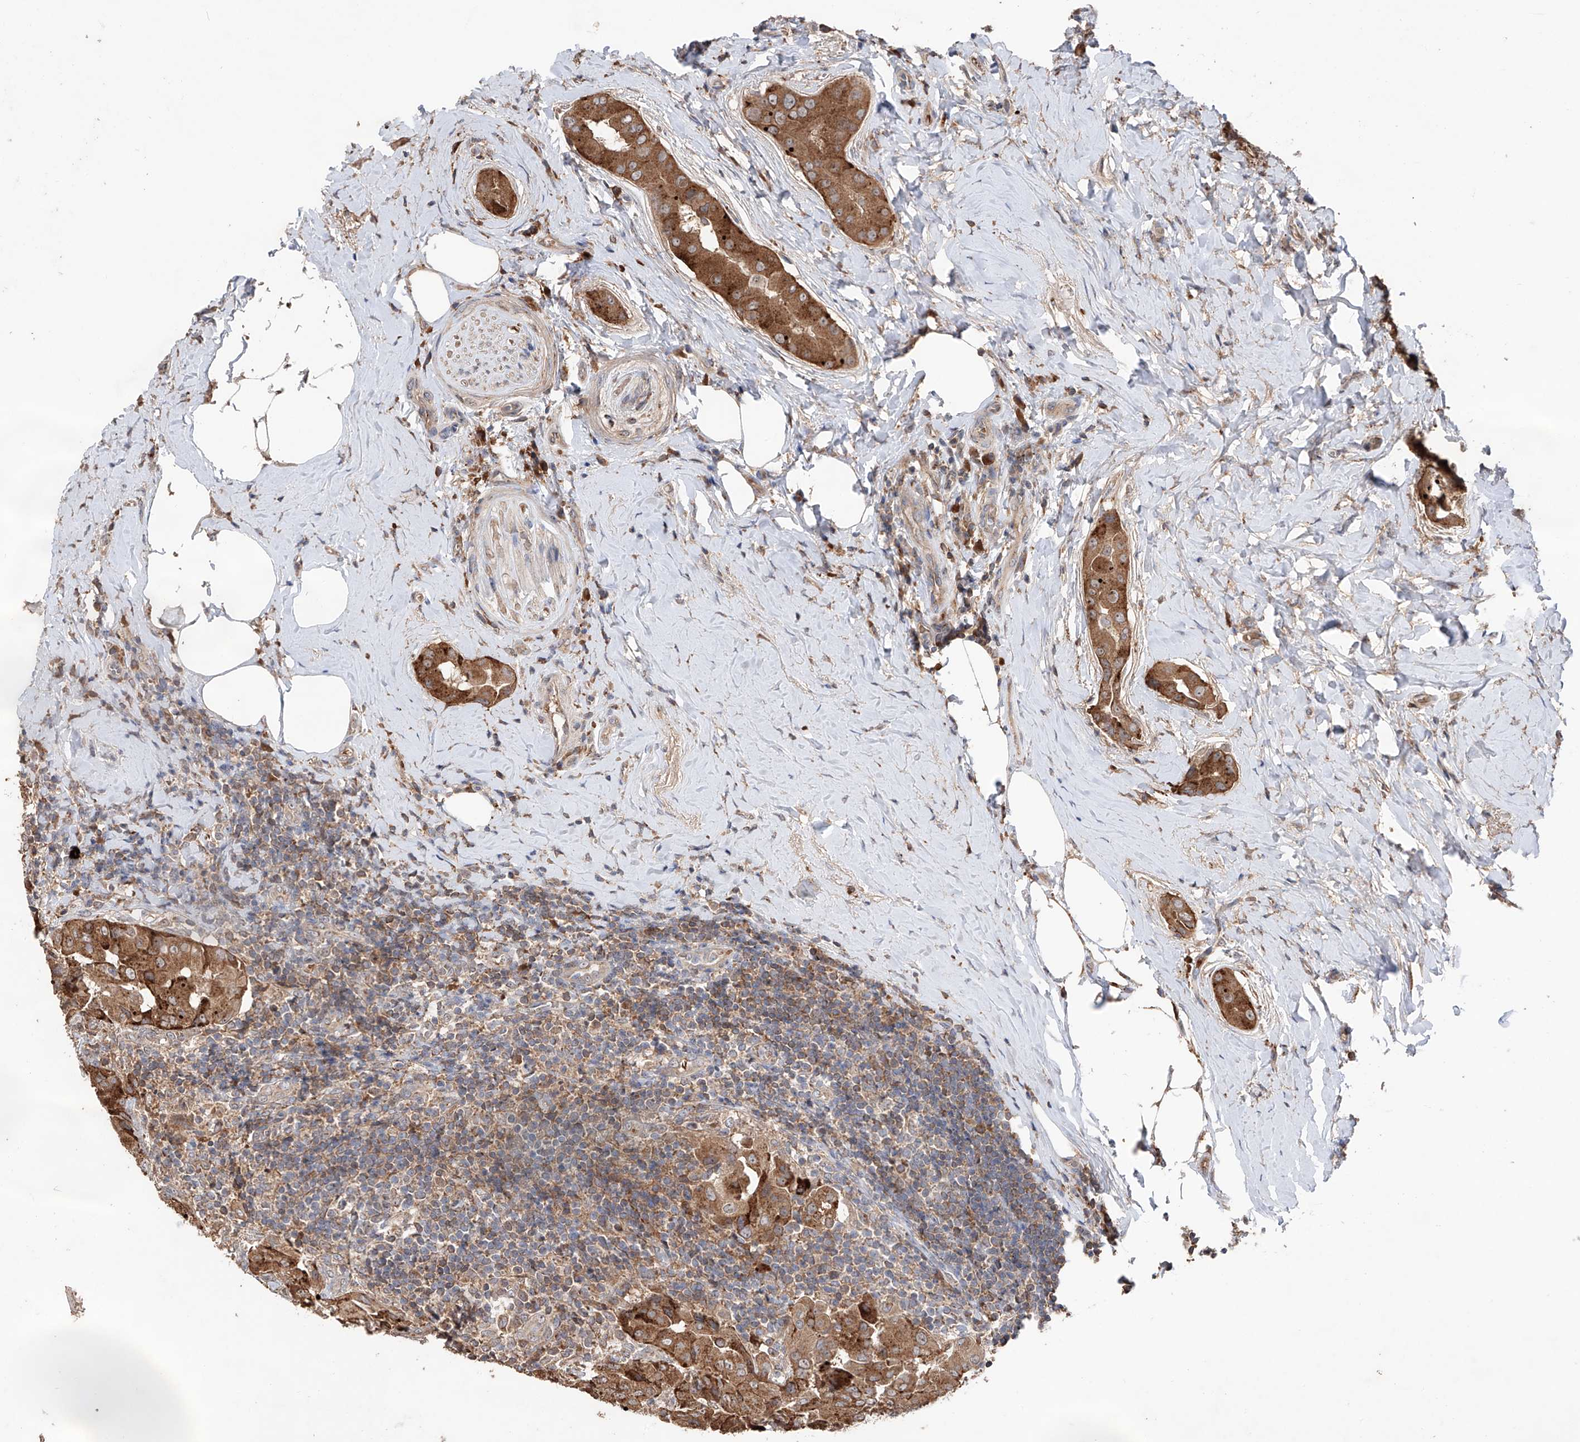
{"staining": {"intensity": "moderate", "quantity": ">75%", "location": "cytoplasmic/membranous"}, "tissue": "thyroid cancer", "cell_type": "Tumor cells", "image_type": "cancer", "snomed": [{"axis": "morphology", "description": "Papillary adenocarcinoma, NOS"}, {"axis": "topography", "description": "Thyroid gland"}], "caption": "Human papillary adenocarcinoma (thyroid) stained with a protein marker demonstrates moderate staining in tumor cells.", "gene": "EDN1", "patient": {"sex": "male", "age": 33}}